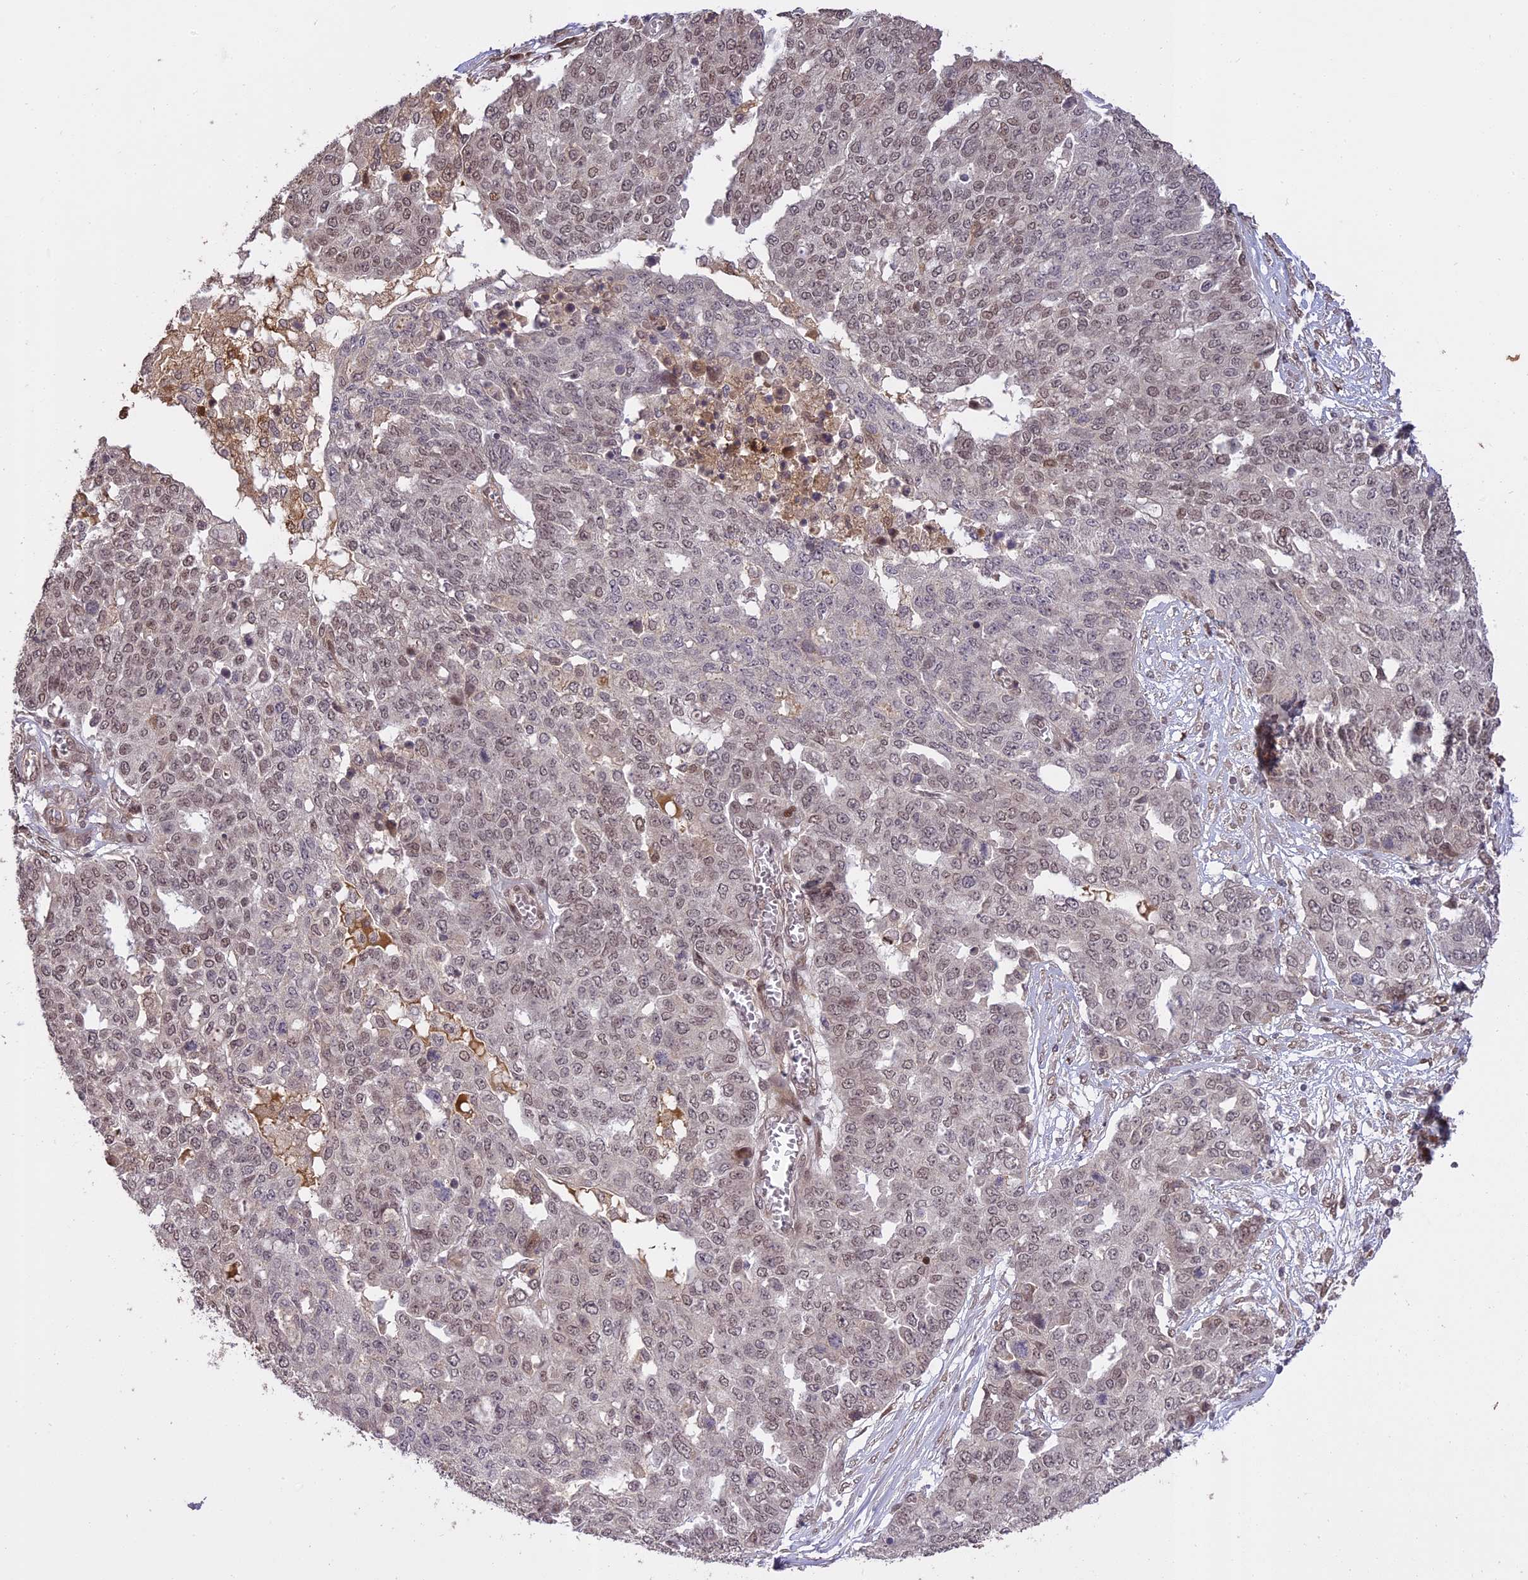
{"staining": {"intensity": "weak", "quantity": "<25%", "location": "nuclear"}, "tissue": "ovarian cancer", "cell_type": "Tumor cells", "image_type": "cancer", "snomed": [{"axis": "morphology", "description": "Cystadenocarcinoma, serous, NOS"}, {"axis": "topography", "description": "Soft tissue"}, {"axis": "topography", "description": "Ovary"}], "caption": "Human ovarian cancer (serous cystadenocarcinoma) stained for a protein using IHC demonstrates no expression in tumor cells.", "gene": "PRELID2", "patient": {"sex": "female", "age": 57}}